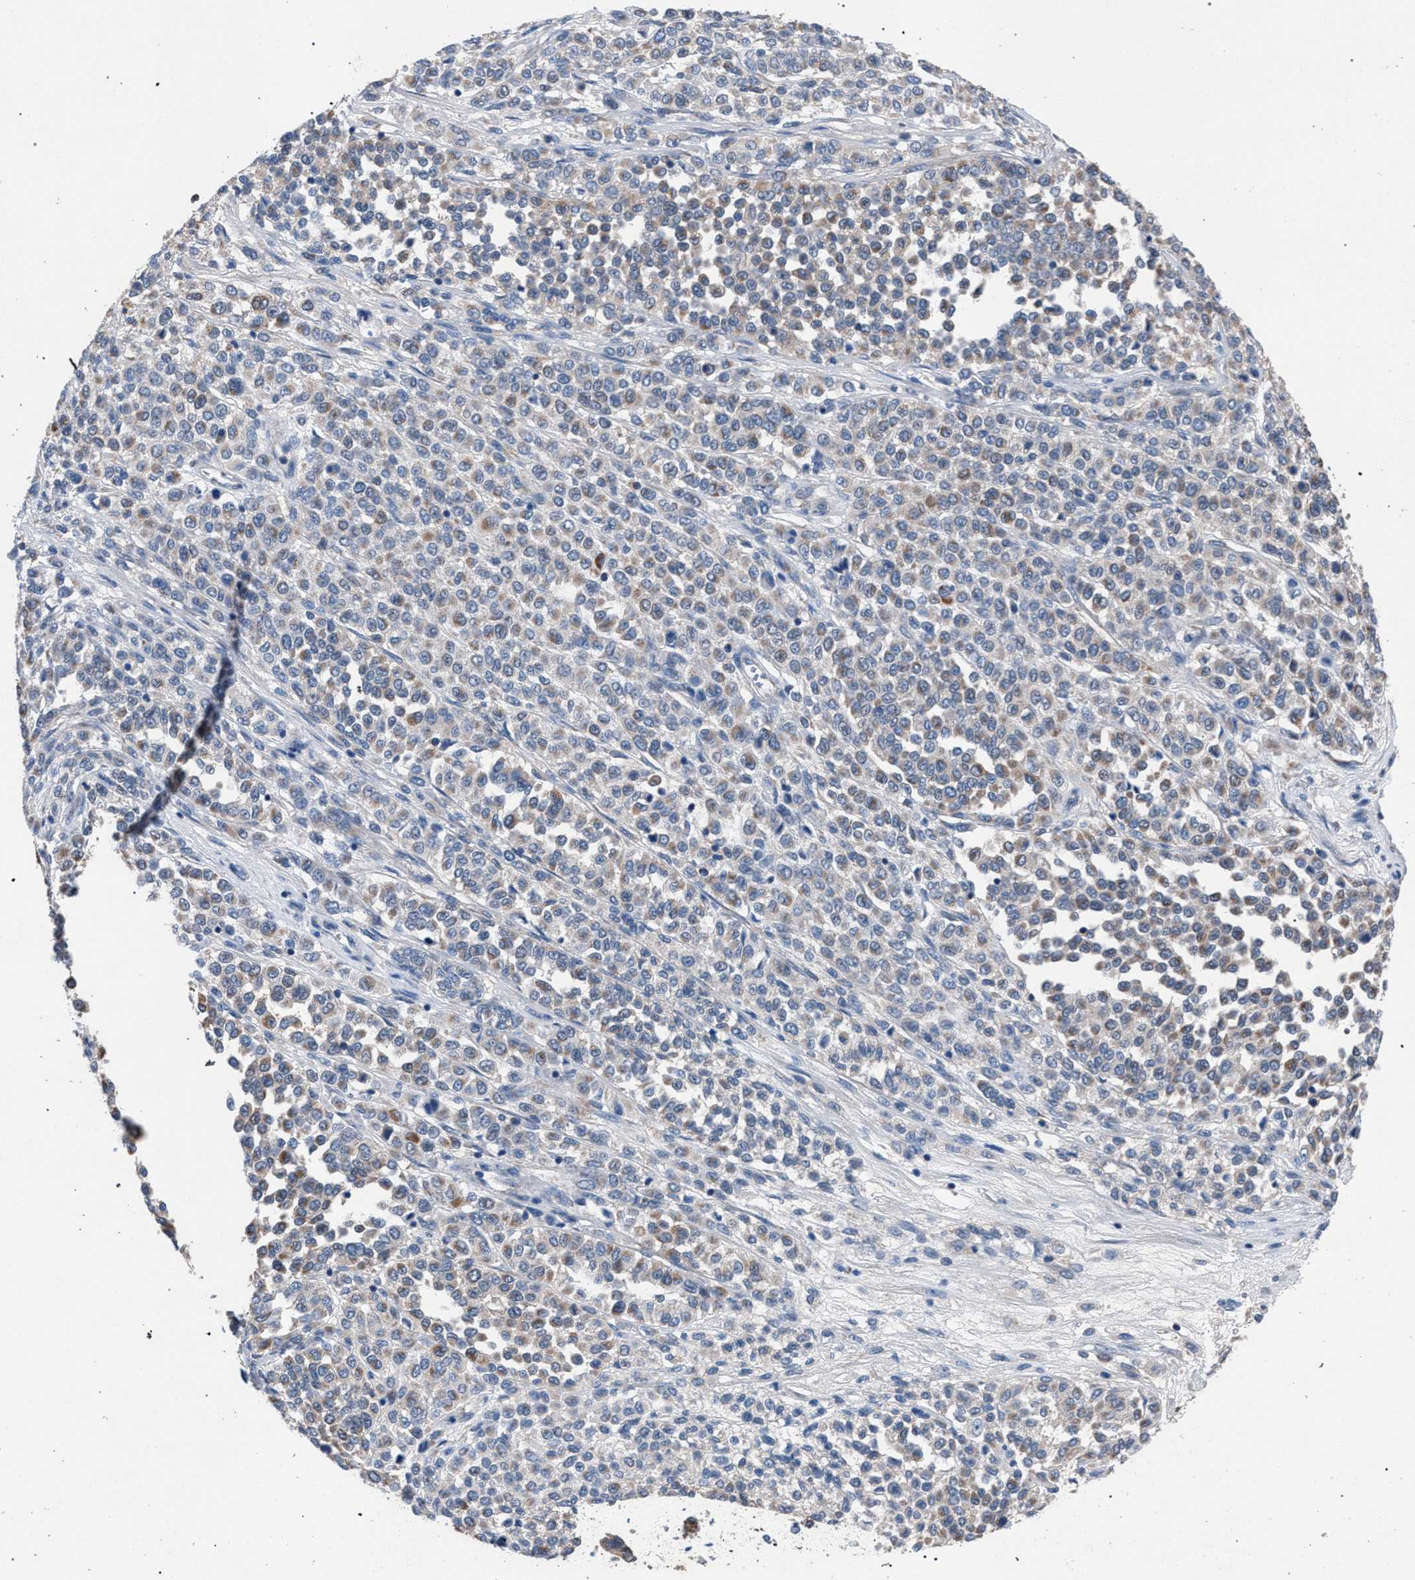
{"staining": {"intensity": "weak", "quantity": "<25%", "location": "cytoplasmic/membranous"}, "tissue": "melanoma", "cell_type": "Tumor cells", "image_type": "cancer", "snomed": [{"axis": "morphology", "description": "Malignant melanoma, Metastatic site"}, {"axis": "topography", "description": "Pancreas"}], "caption": "Immunohistochemistry (IHC) histopathology image of human malignant melanoma (metastatic site) stained for a protein (brown), which shows no positivity in tumor cells.", "gene": "CRYZ", "patient": {"sex": "female", "age": 30}}